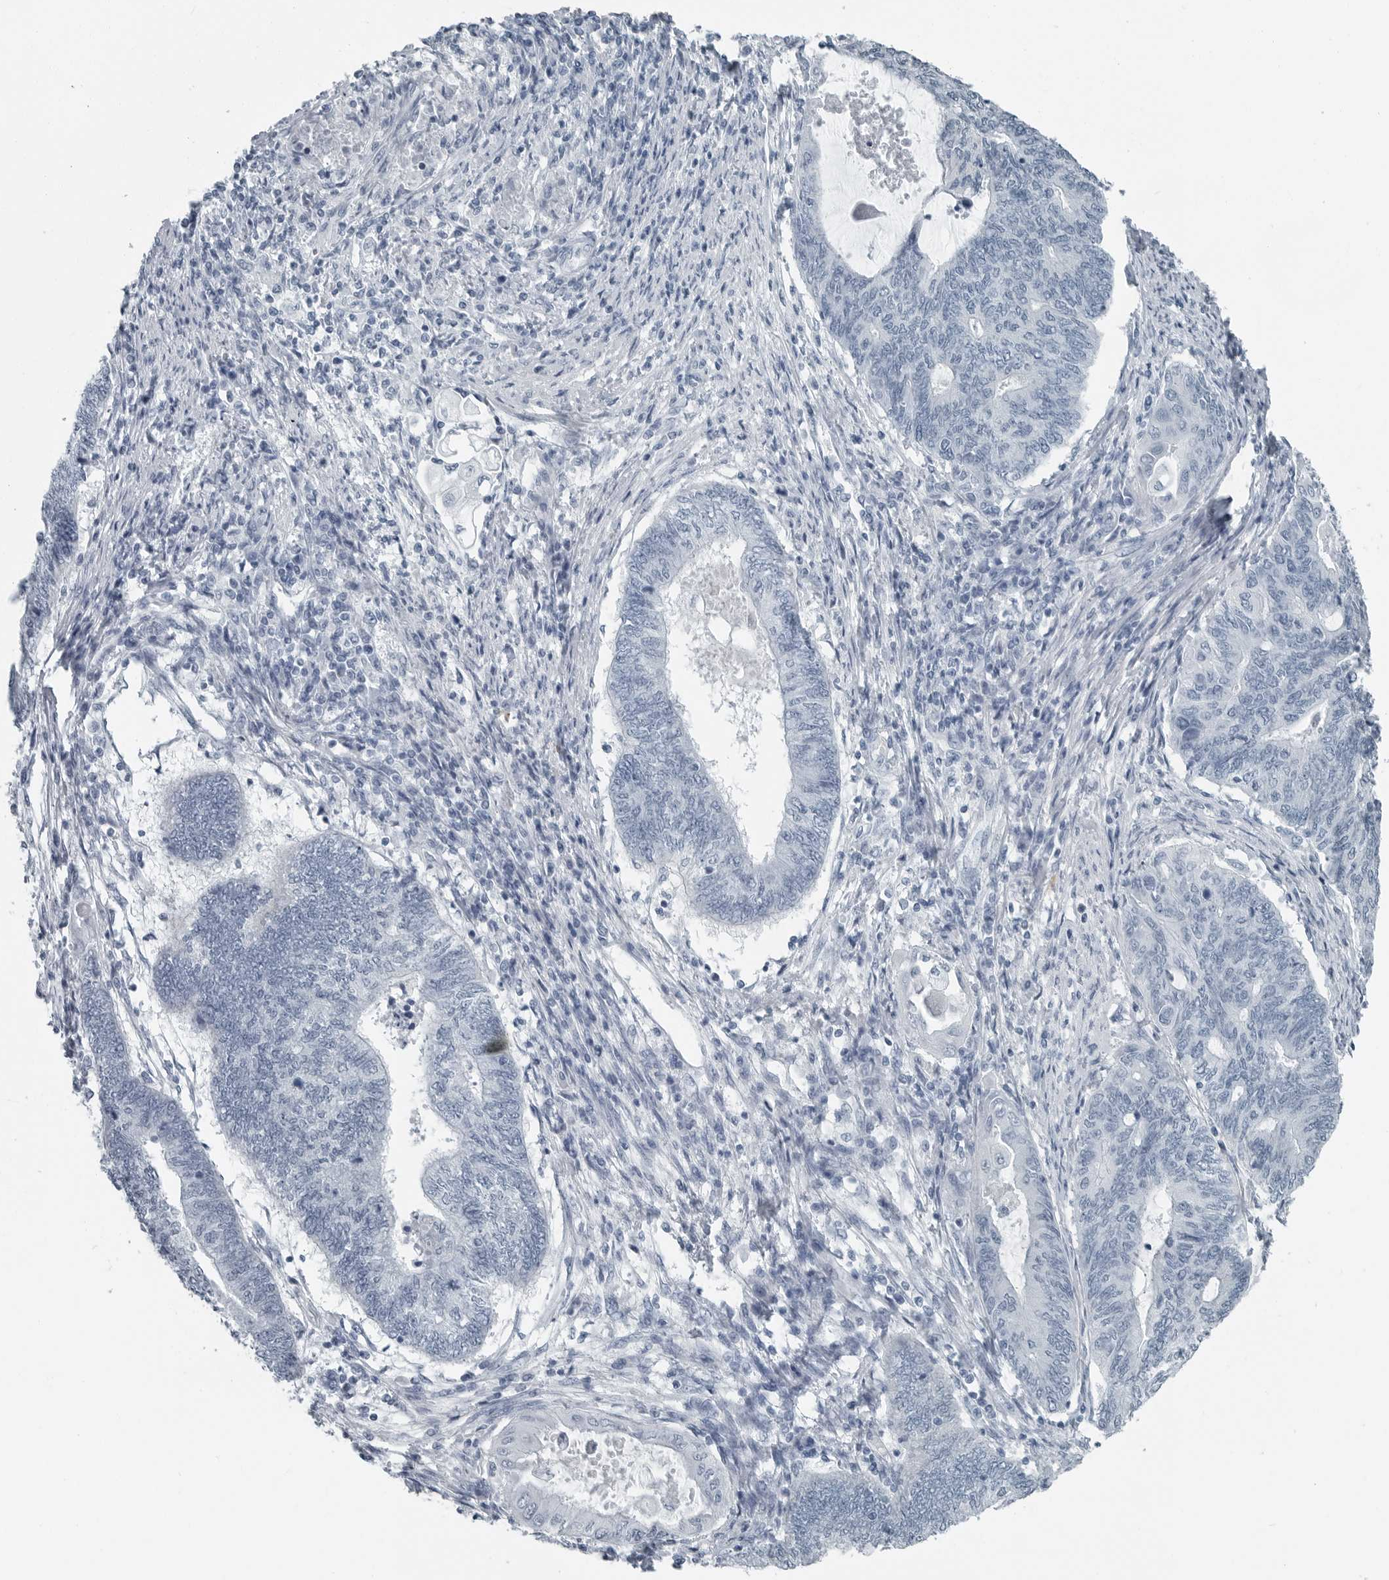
{"staining": {"intensity": "negative", "quantity": "none", "location": "none"}, "tissue": "endometrial cancer", "cell_type": "Tumor cells", "image_type": "cancer", "snomed": [{"axis": "morphology", "description": "Adenocarcinoma, NOS"}, {"axis": "topography", "description": "Uterus"}, {"axis": "topography", "description": "Endometrium"}], "caption": "High magnification brightfield microscopy of endometrial adenocarcinoma stained with DAB (brown) and counterstained with hematoxylin (blue): tumor cells show no significant positivity.", "gene": "ZPBP2", "patient": {"sex": "female", "age": 70}}